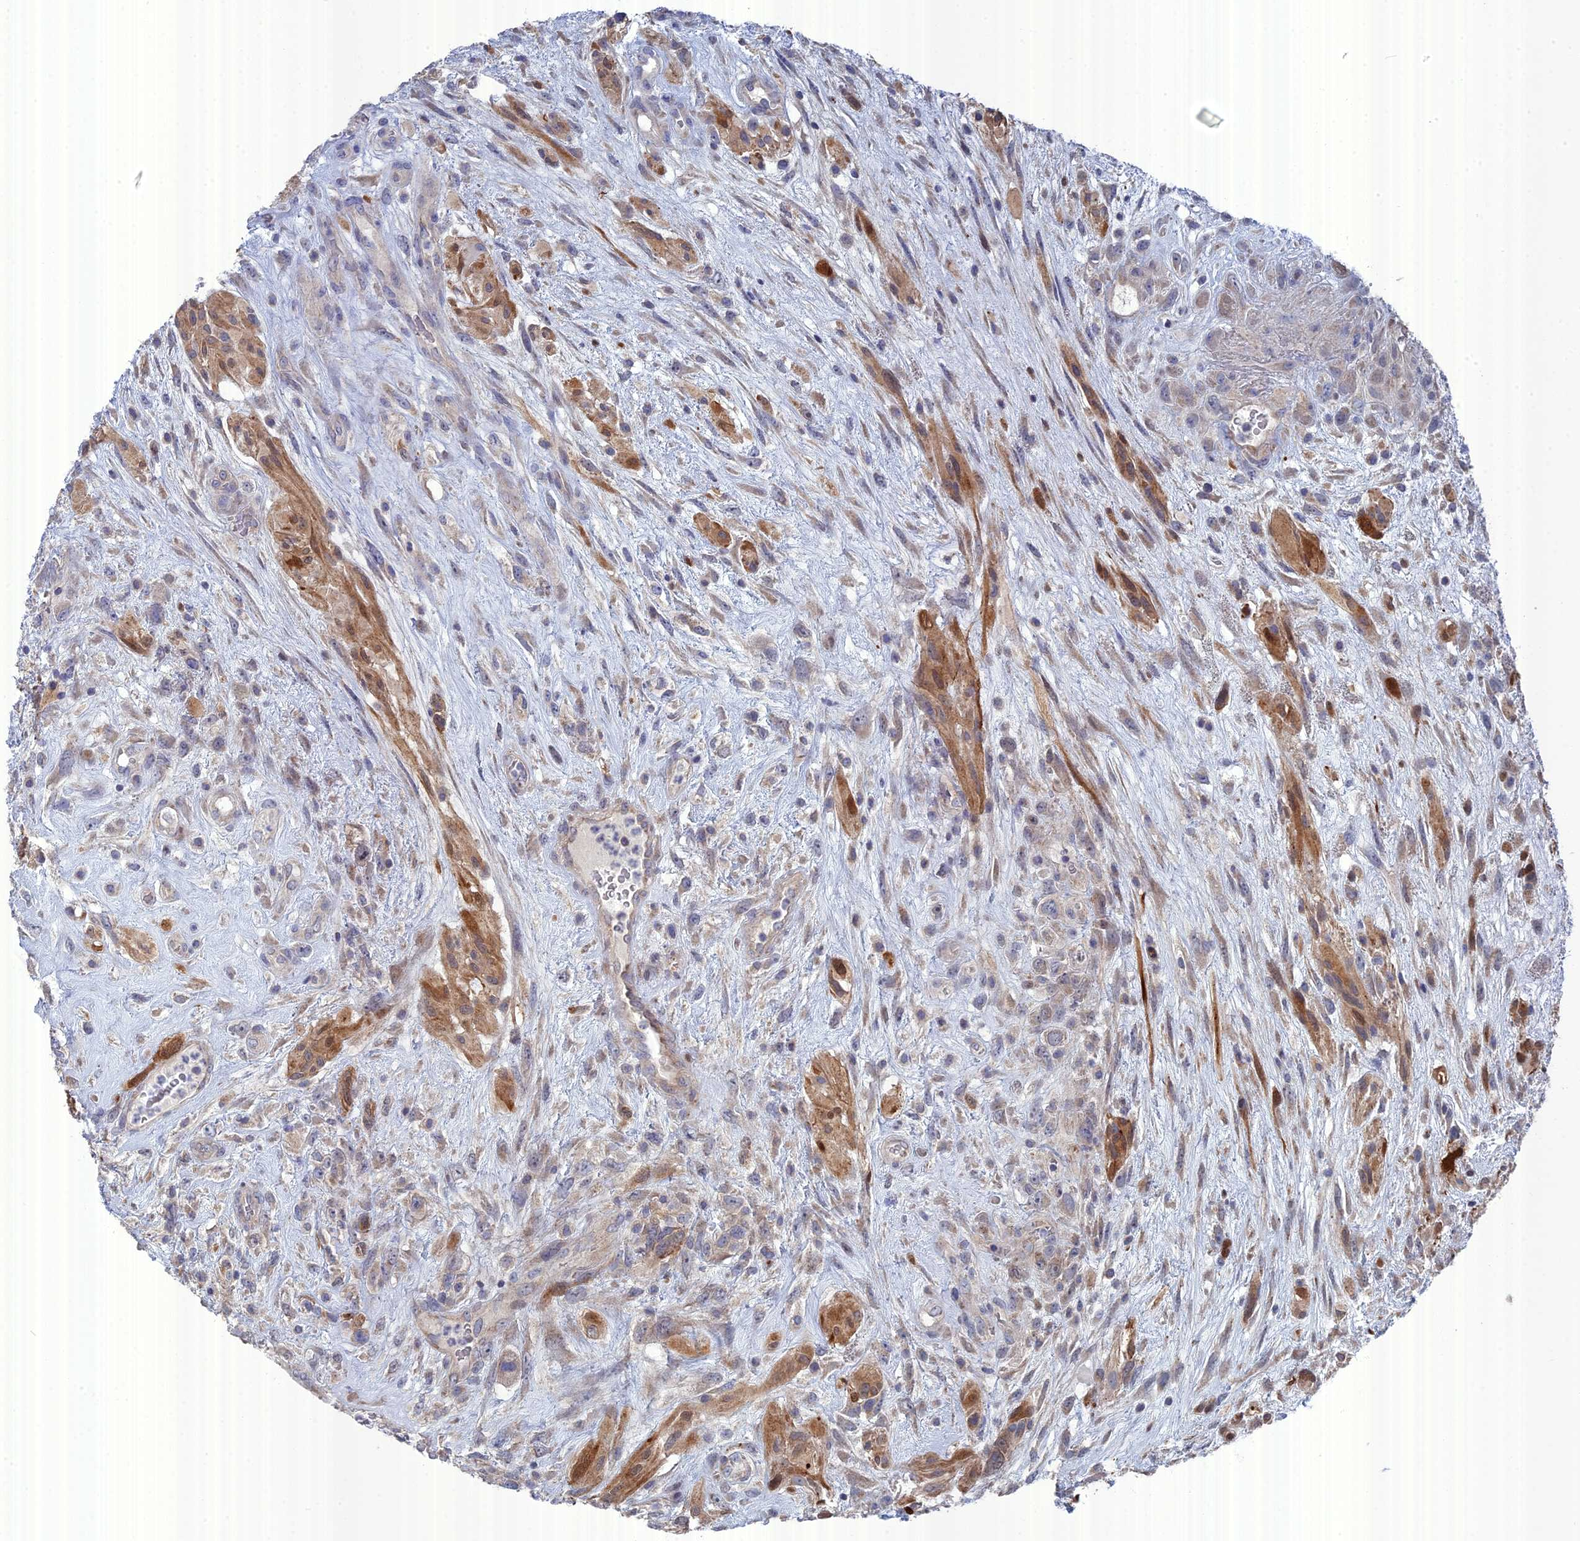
{"staining": {"intensity": "weak", "quantity": "<25%", "location": "cytoplasmic/membranous"}, "tissue": "glioma", "cell_type": "Tumor cells", "image_type": "cancer", "snomed": [{"axis": "morphology", "description": "Glioma, malignant, High grade"}, {"axis": "topography", "description": "Brain"}], "caption": "IHC of glioma reveals no positivity in tumor cells. (Brightfield microscopy of DAB immunohistochemistry (IHC) at high magnification).", "gene": "TMEM161A", "patient": {"sex": "male", "age": 61}}